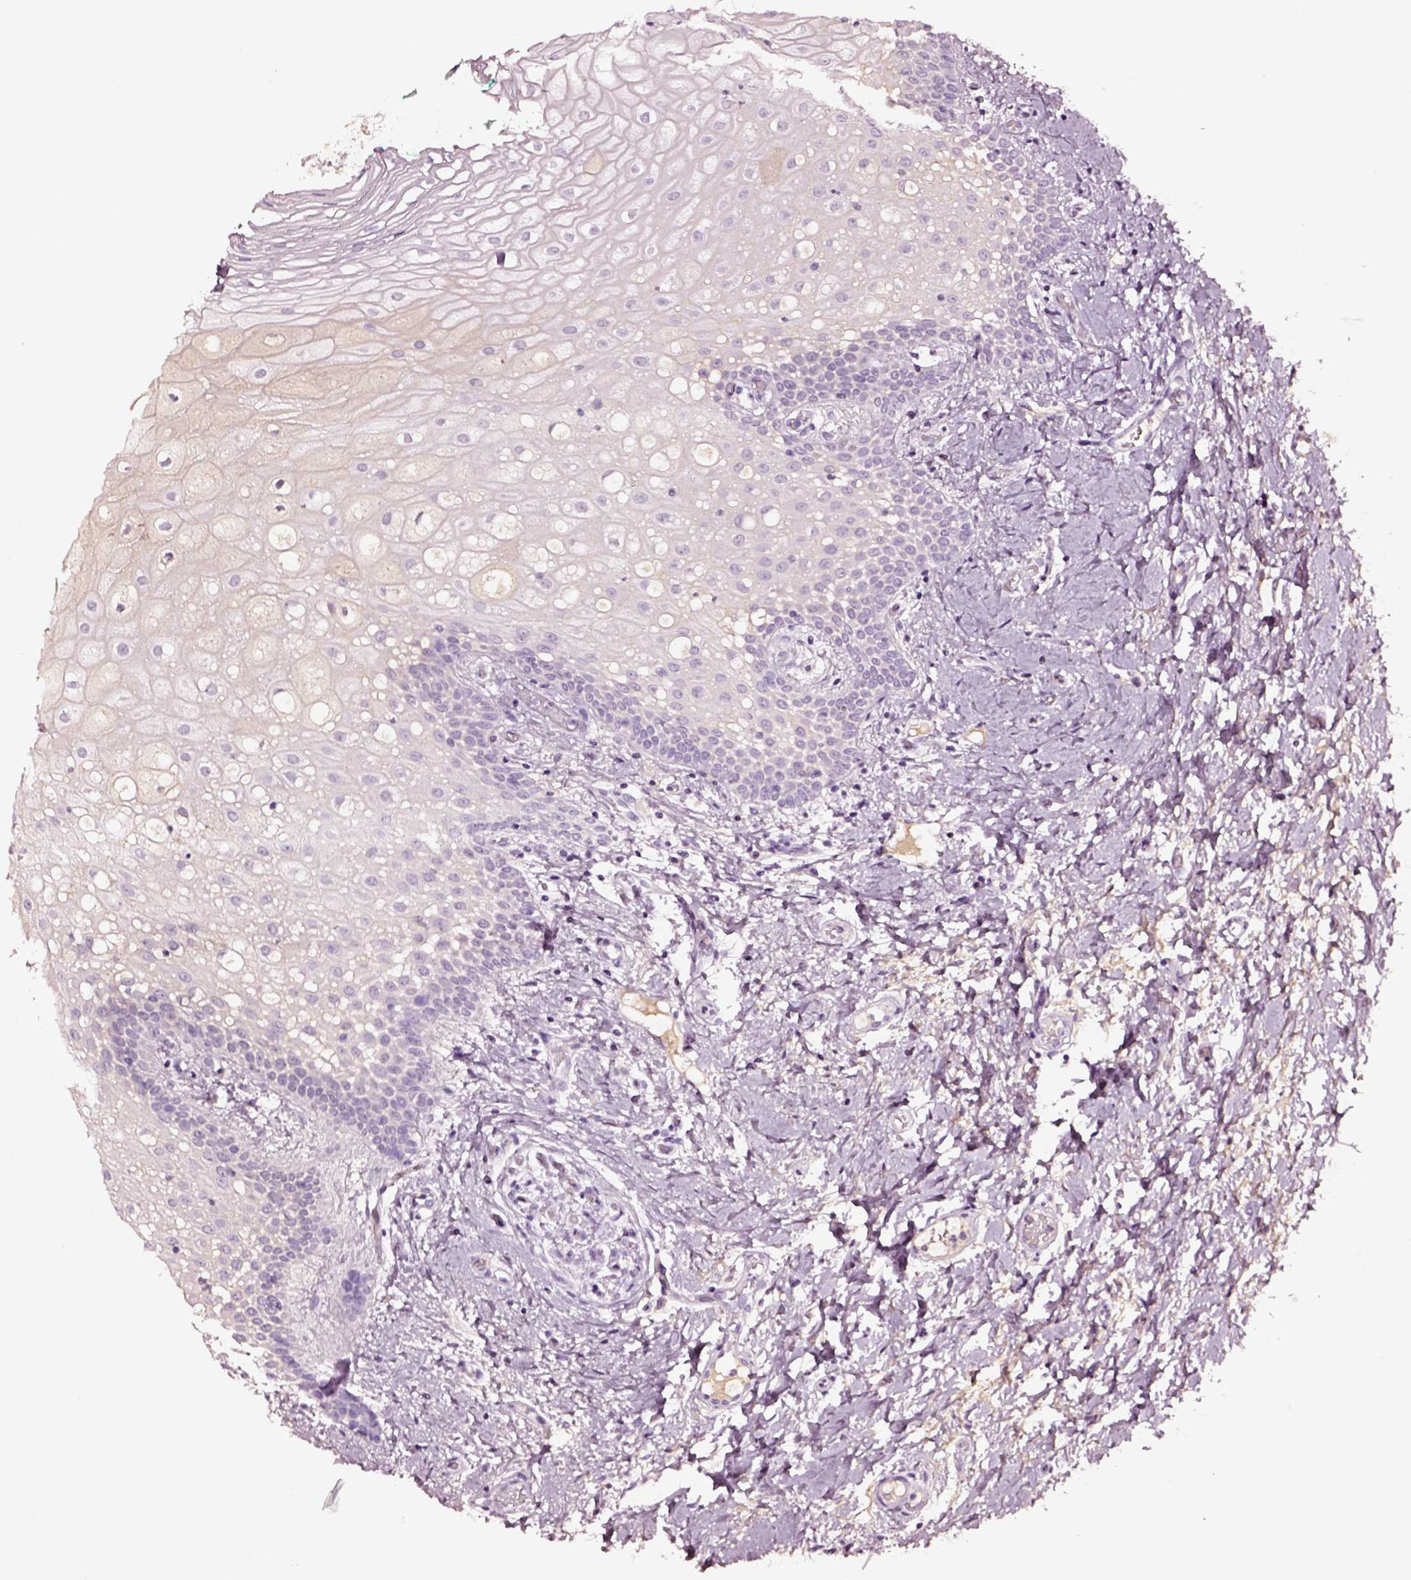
{"staining": {"intensity": "negative", "quantity": "none", "location": "none"}, "tissue": "oral mucosa", "cell_type": "Squamous epithelial cells", "image_type": "normal", "snomed": [{"axis": "morphology", "description": "Normal tissue, NOS"}, {"axis": "topography", "description": "Oral tissue"}], "caption": "Immunohistochemistry (IHC) image of benign oral mucosa stained for a protein (brown), which exhibits no positivity in squamous epithelial cells.", "gene": "SMIM17", "patient": {"sex": "female", "age": 83}}